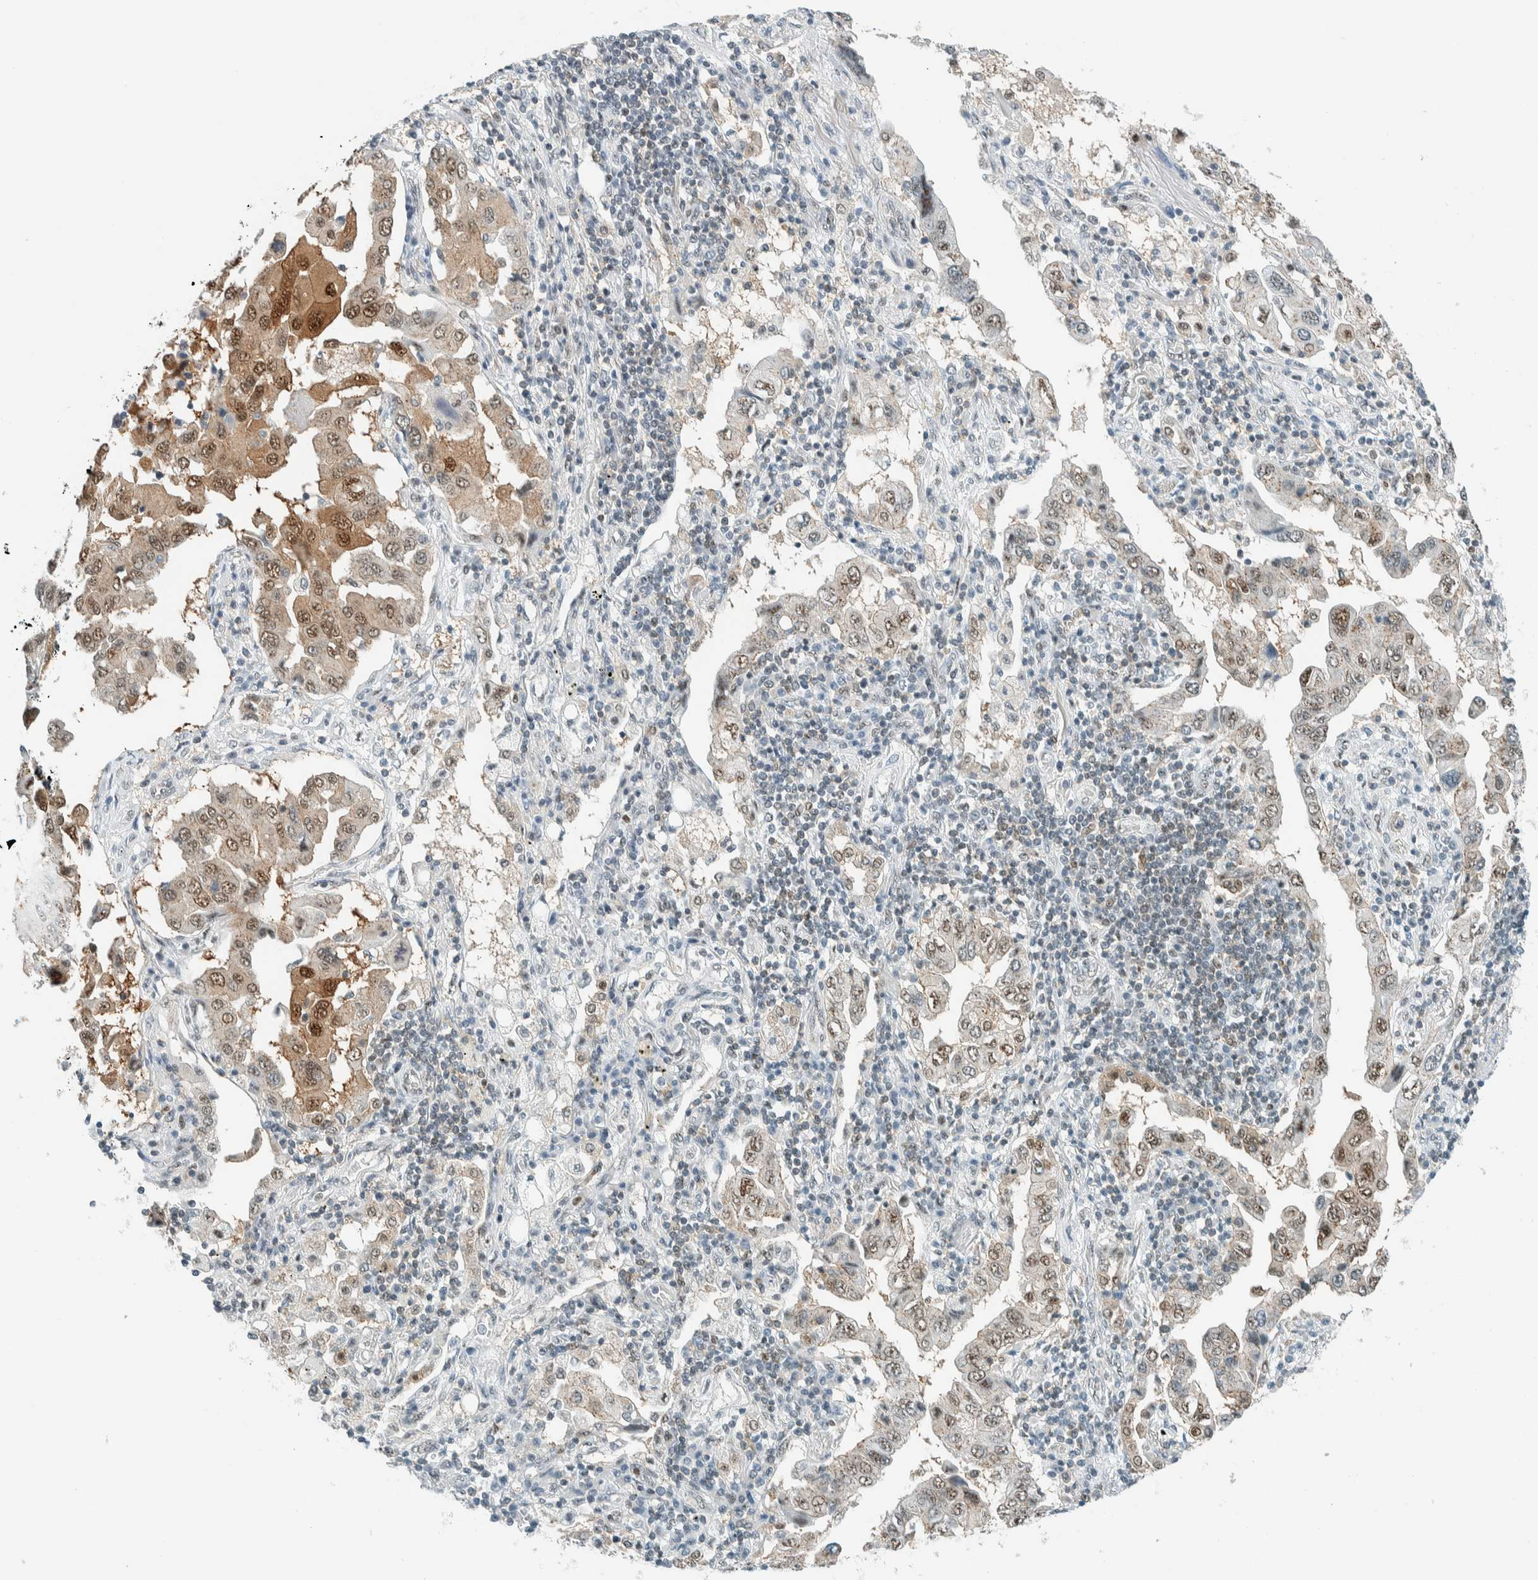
{"staining": {"intensity": "moderate", "quantity": ">75%", "location": "cytoplasmic/membranous,nuclear"}, "tissue": "lung cancer", "cell_type": "Tumor cells", "image_type": "cancer", "snomed": [{"axis": "morphology", "description": "Adenocarcinoma, NOS"}, {"axis": "topography", "description": "Lung"}], "caption": "Protein expression analysis of adenocarcinoma (lung) displays moderate cytoplasmic/membranous and nuclear positivity in about >75% of tumor cells.", "gene": "CYSRT1", "patient": {"sex": "female", "age": 65}}